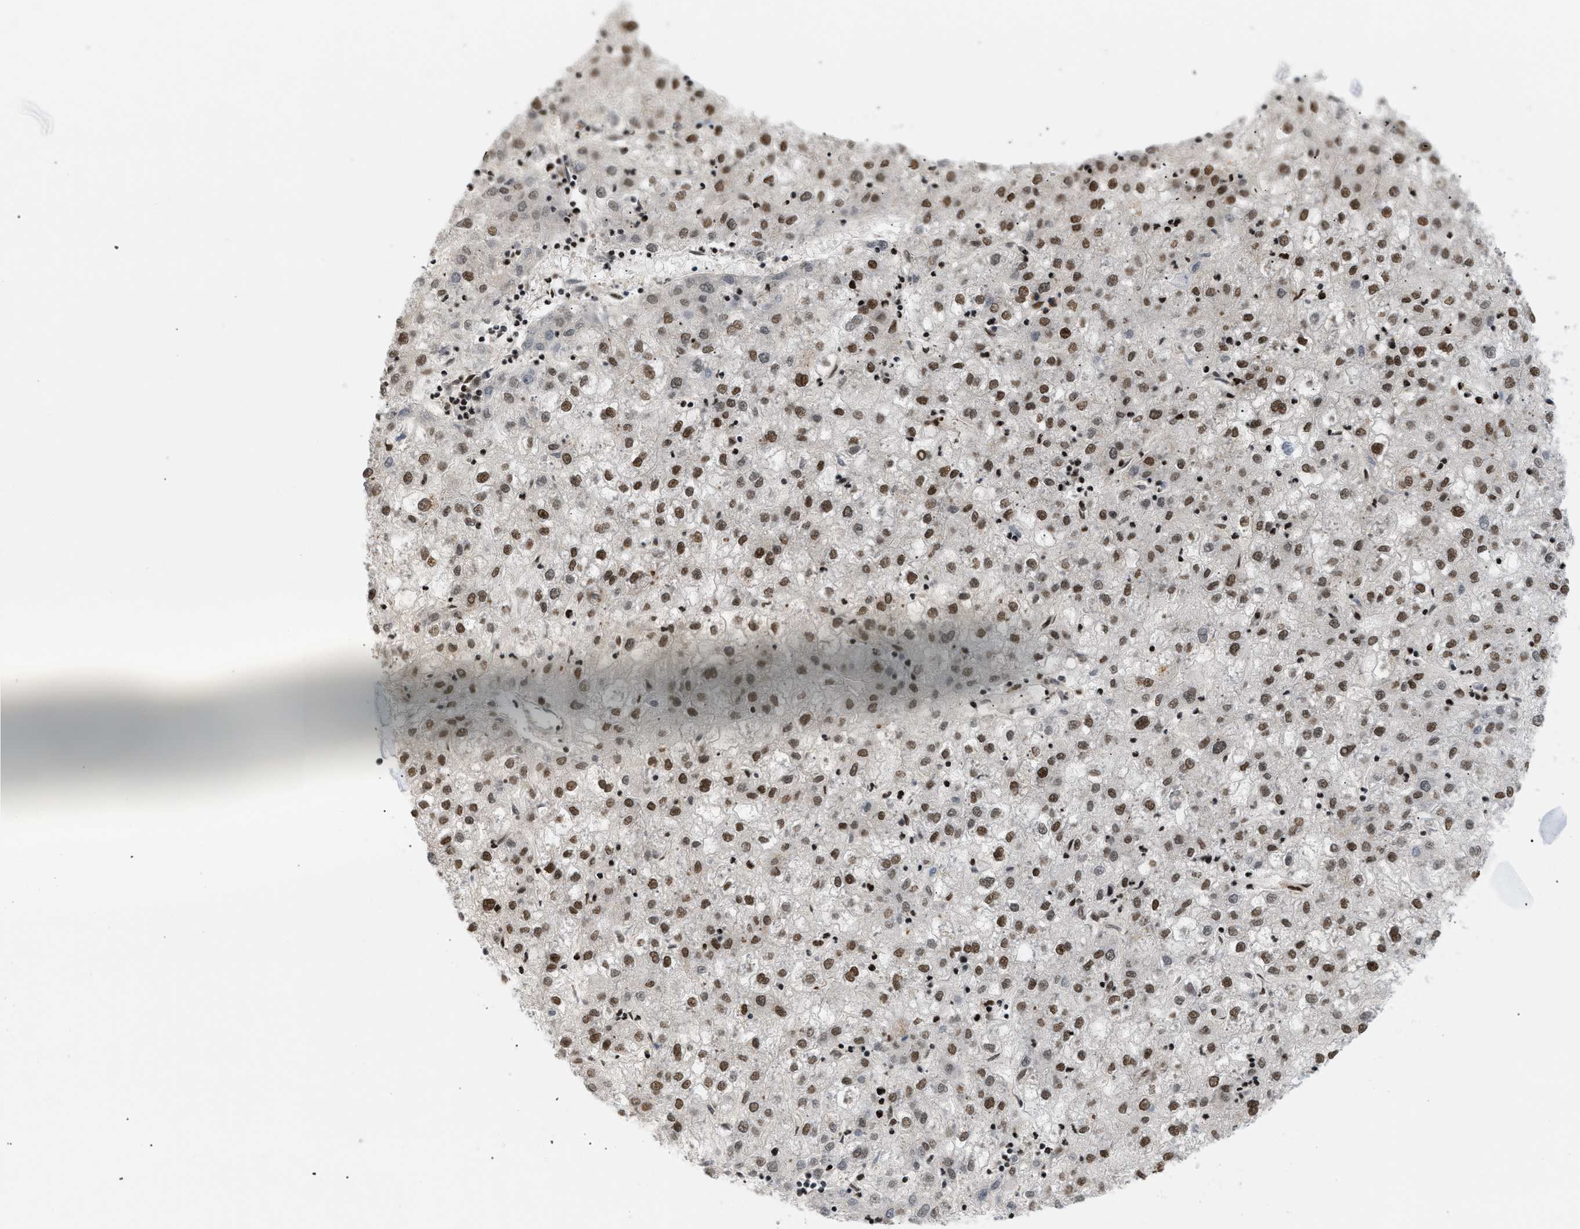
{"staining": {"intensity": "moderate", "quantity": ">75%", "location": "nuclear"}, "tissue": "liver cancer", "cell_type": "Tumor cells", "image_type": "cancer", "snomed": [{"axis": "morphology", "description": "Carcinoma, Hepatocellular, NOS"}, {"axis": "topography", "description": "Liver"}], "caption": "Moderate nuclear positivity for a protein is appreciated in approximately >75% of tumor cells of liver hepatocellular carcinoma using IHC.", "gene": "RBM5", "patient": {"sex": "male", "age": 72}}